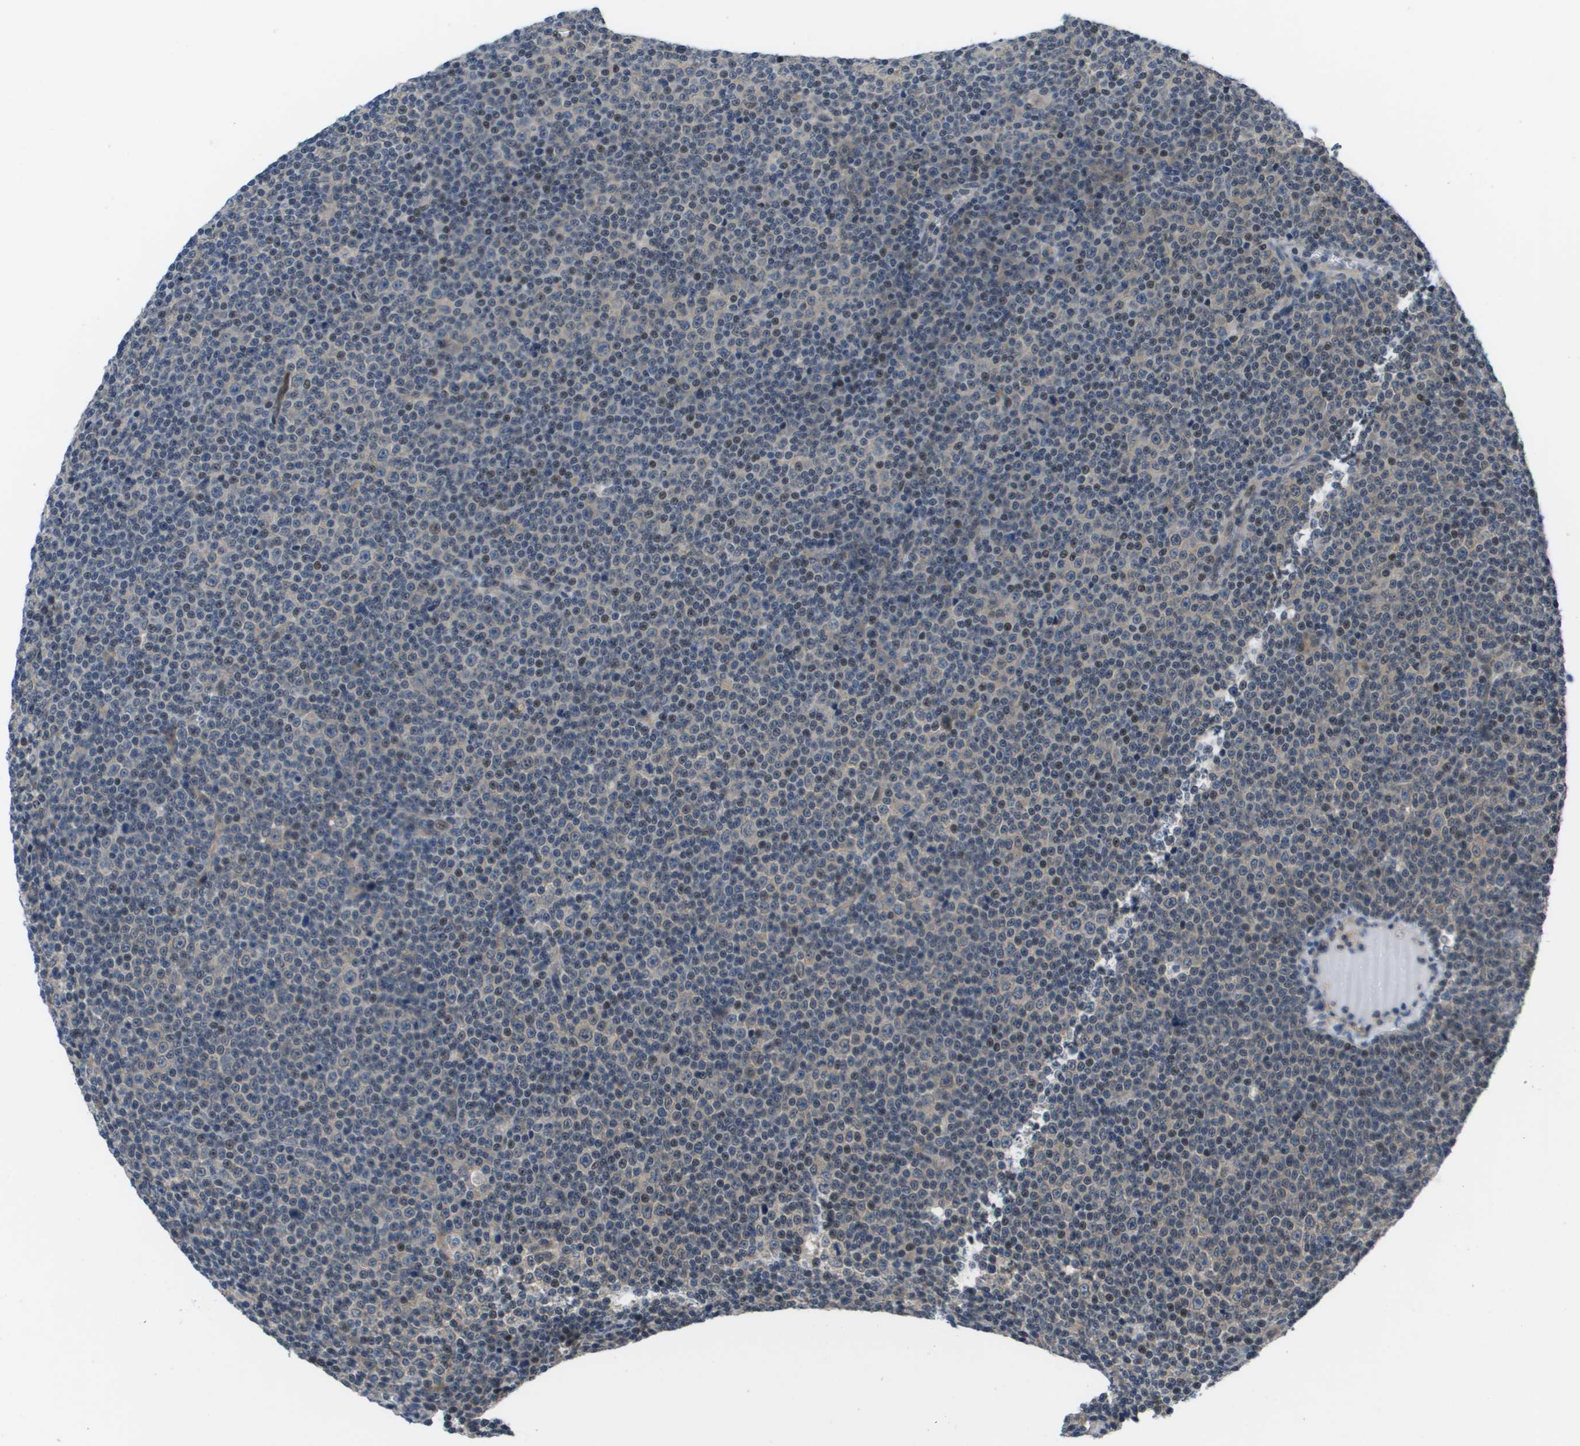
{"staining": {"intensity": "weak", "quantity": "<25%", "location": "nuclear"}, "tissue": "lymphoma", "cell_type": "Tumor cells", "image_type": "cancer", "snomed": [{"axis": "morphology", "description": "Malignant lymphoma, non-Hodgkin's type, Low grade"}, {"axis": "topography", "description": "Lymph node"}], "caption": "An image of human lymphoma is negative for staining in tumor cells. Brightfield microscopy of immunohistochemistry stained with DAB (brown) and hematoxylin (blue), captured at high magnification.", "gene": "ENPP5", "patient": {"sex": "female", "age": 67}}